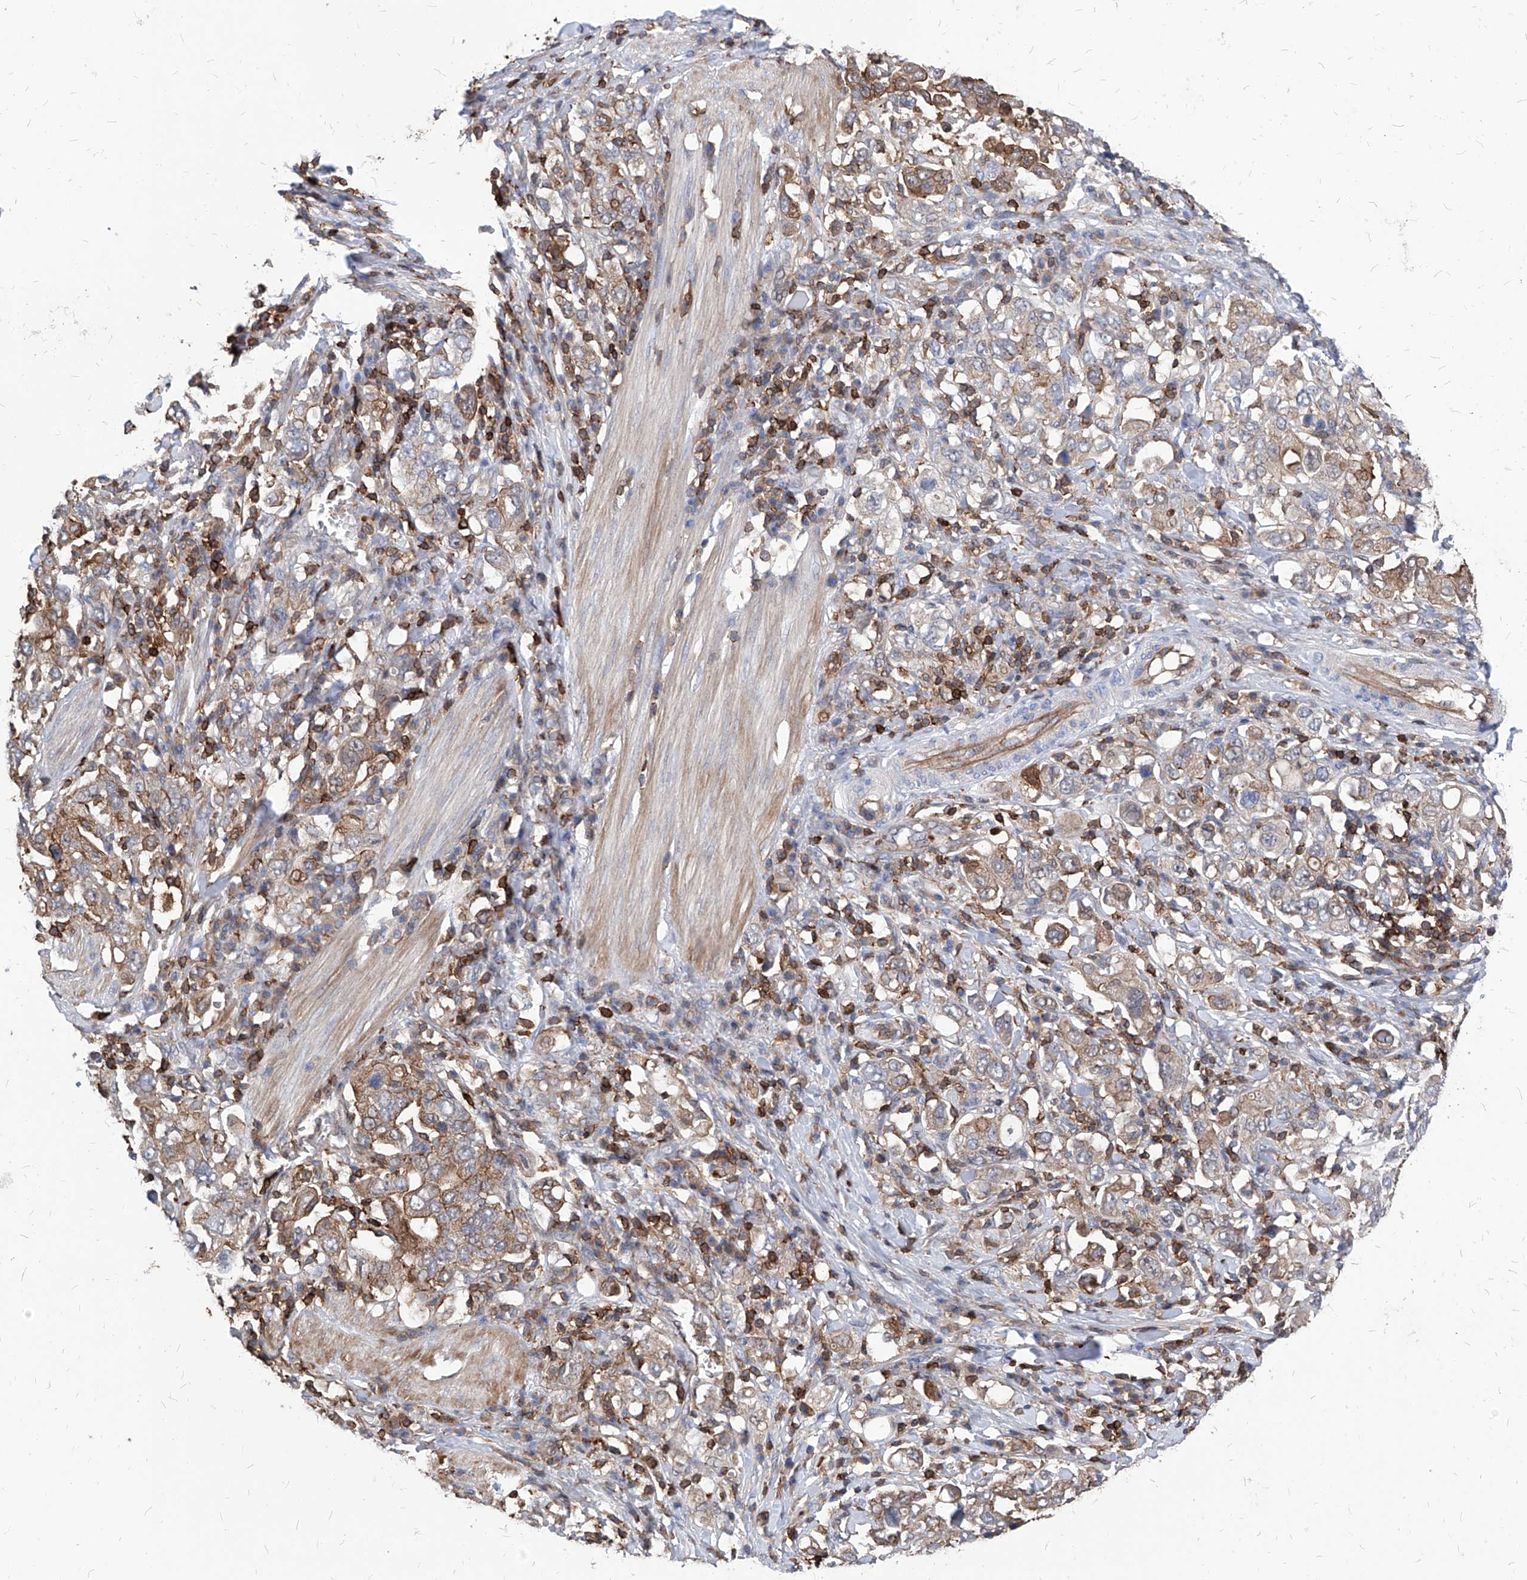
{"staining": {"intensity": "moderate", "quantity": ">75%", "location": "cytoplasmic/membranous"}, "tissue": "stomach cancer", "cell_type": "Tumor cells", "image_type": "cancer", "snomed": [{"axis": "morphology", "description": "Adenocarcinoma, NOS"}, {"axis": "topography", "description": "Stomach, upper"}], "caption": "Immunohistochemistry photomicrograph of human adenocarcinoma (stomach) stained for a protein (brown), which exhibits medium levels of moderate cytoplasmic/membranous expression in approximately >75% of tumor cells.", "gene": "ABRACL", "patient": {"sex": "male", "age": 62}}